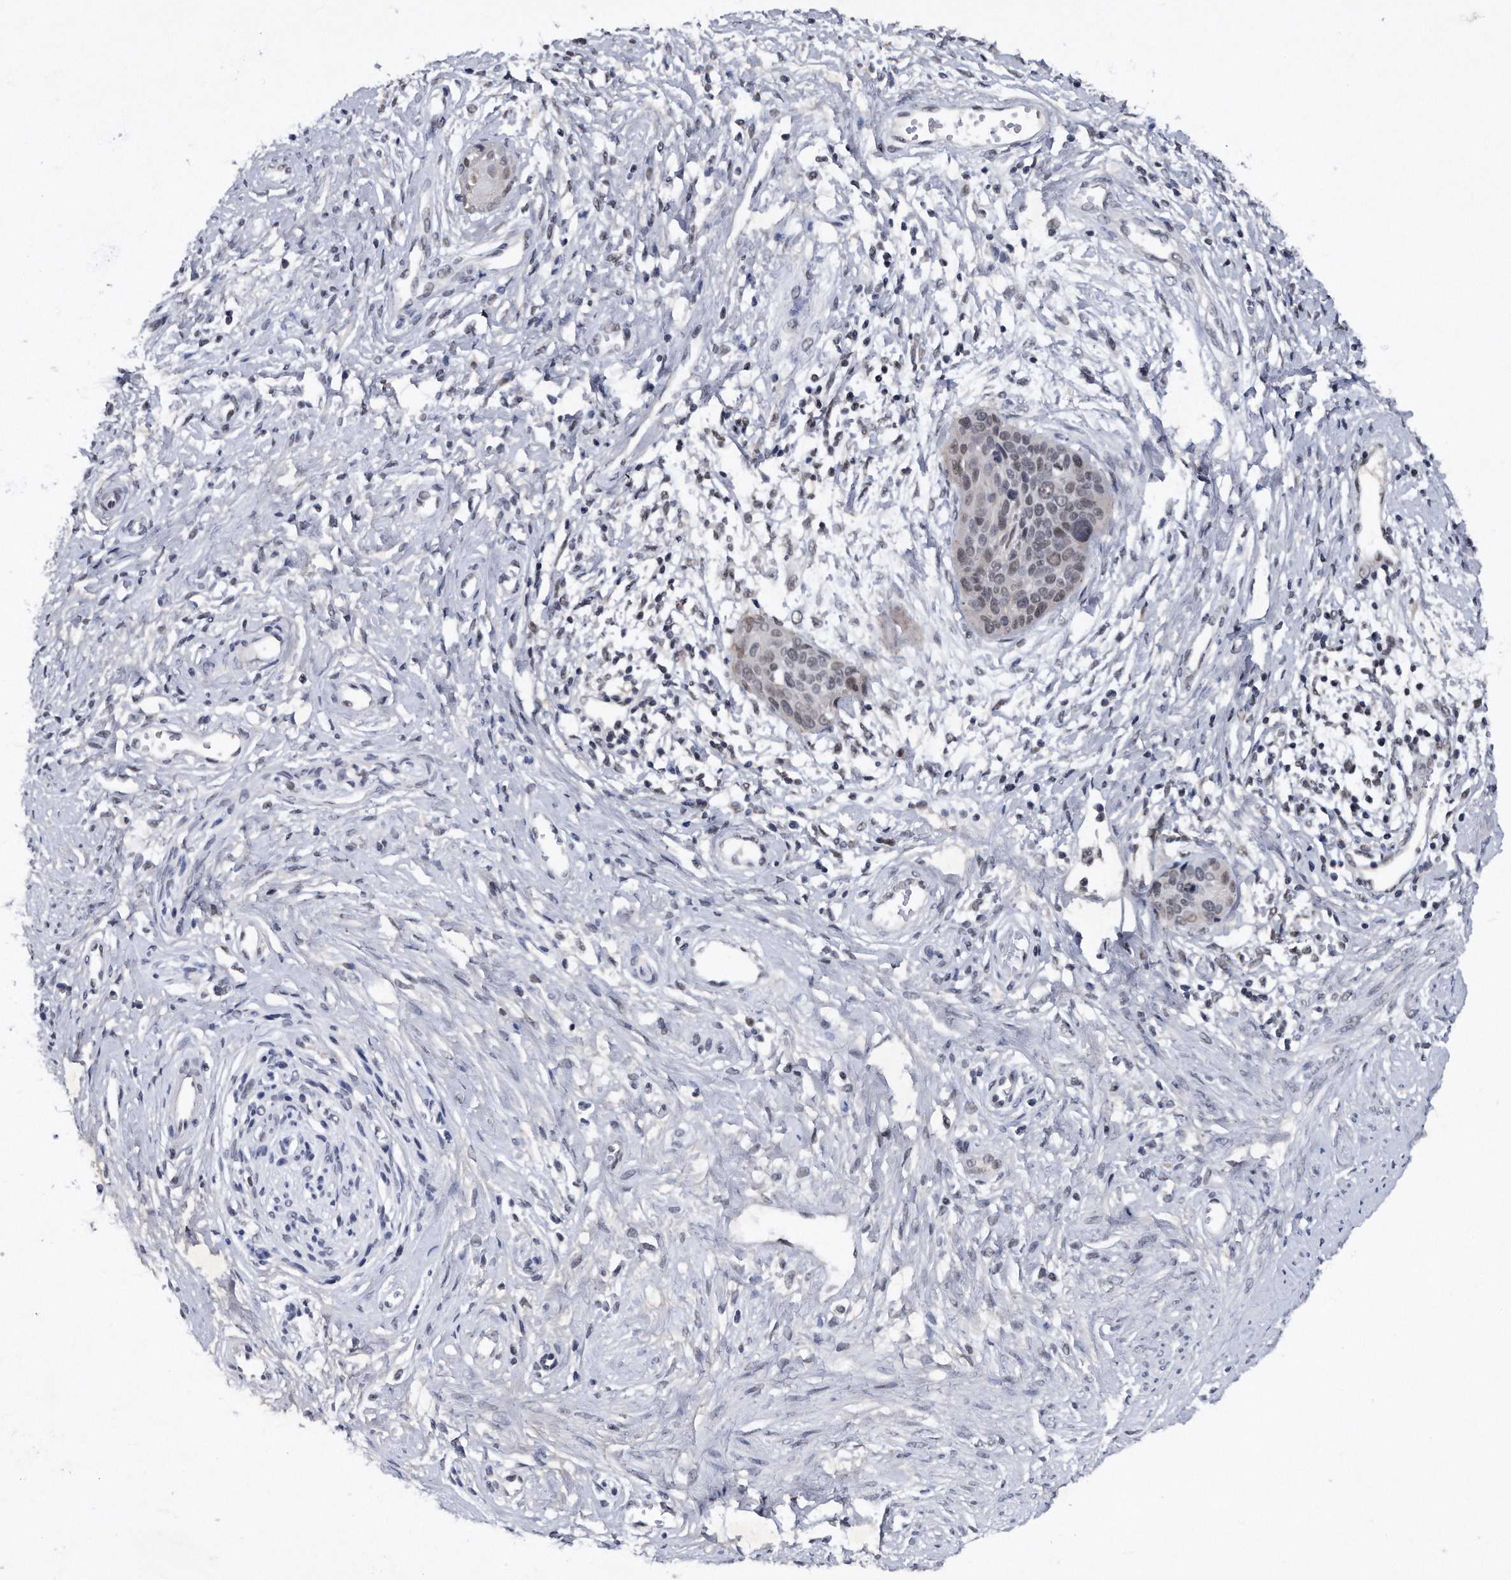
{"staining": {"intensity": "weak", "quantity": "<25%", "location": "nuclear"}, "tissue": "cervical cancer", "cell_type": "Tumor cells", "image_type": "cancer", "snomed": [{"axis": "morphology", "description": "Squamous cell carcinoma, NOS"}, {"axis": "topography", "description": "Cervix"}], "caption": "Tumor cells are negative for protein expression in human cervical squamous cell carcinoma.", "gene": "VIRMA", "patient": {"sex": "female", "age": 37}}